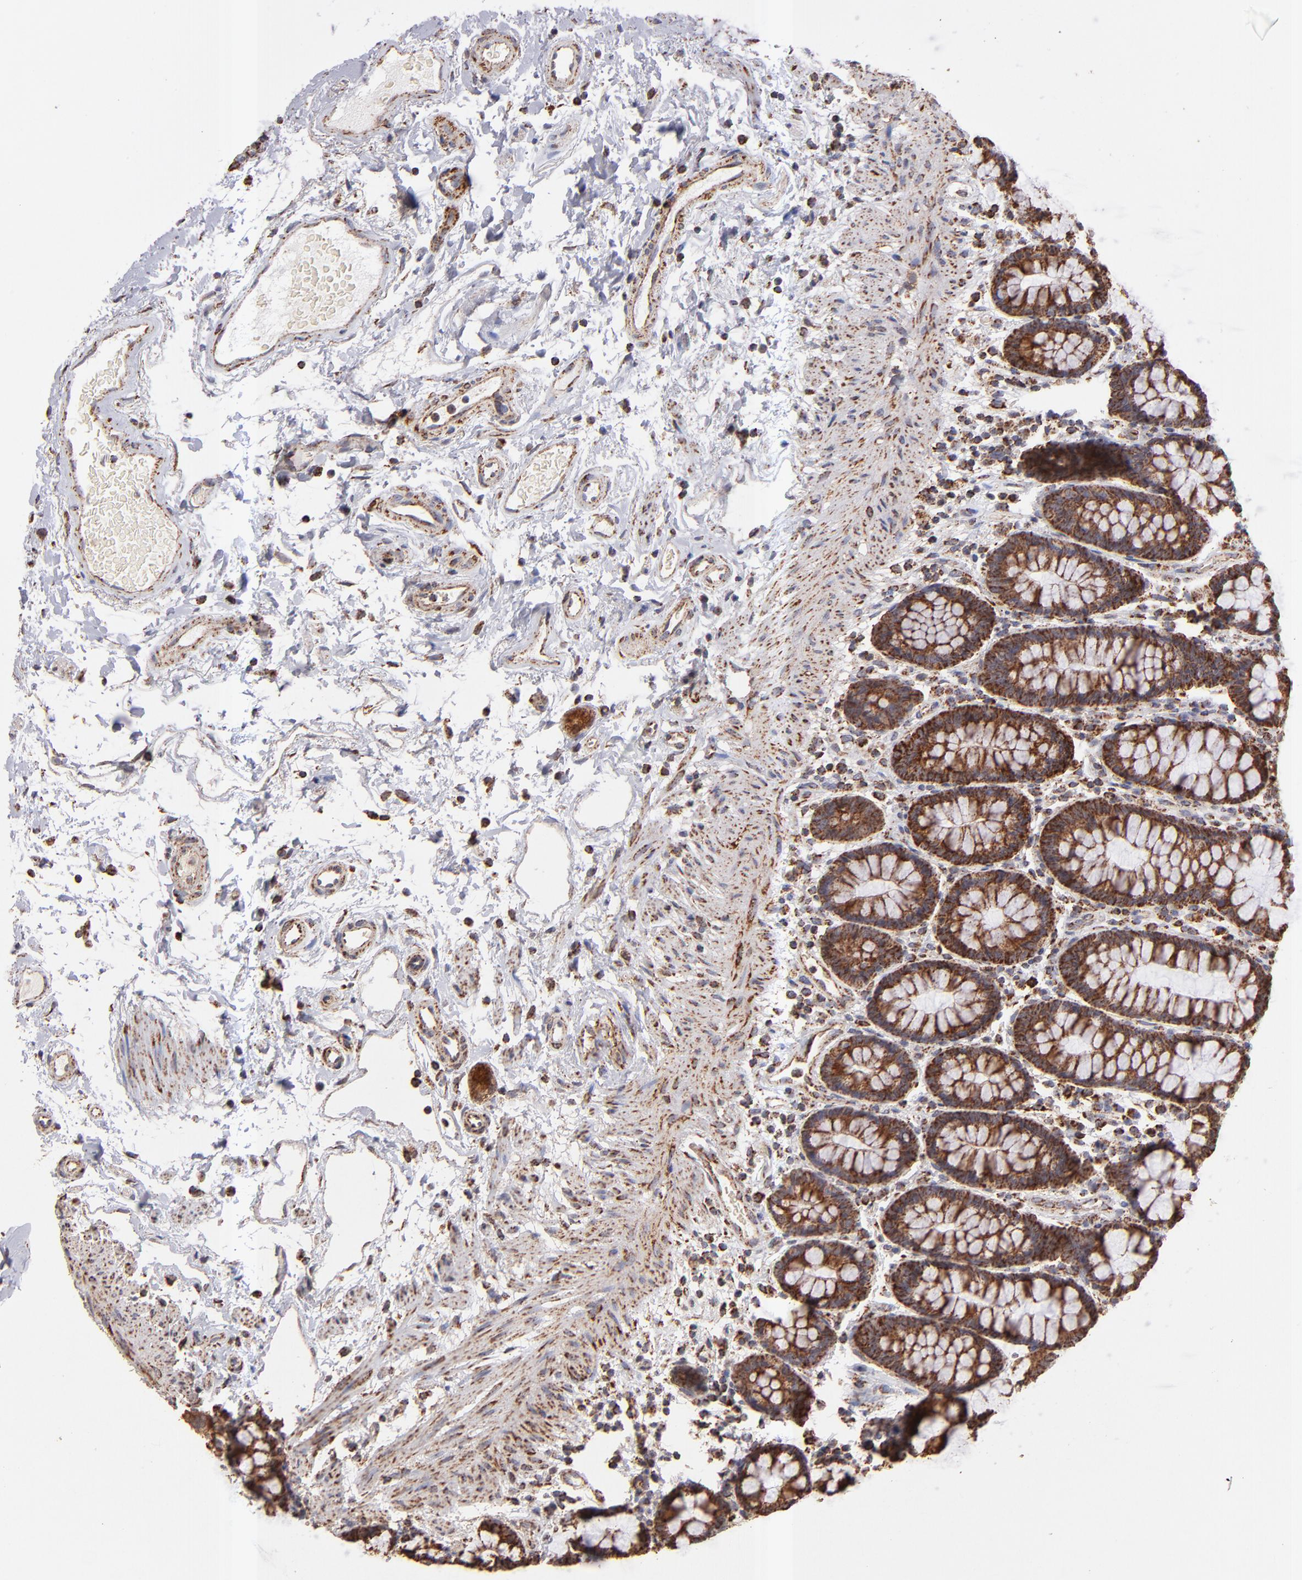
{"staining": {"intensity": "strong", "quantity": ">75%", "location": "cytoplasmic/membranous"}, "tissue": "rectum", "cell_type": "Glandular cells", "image_type": "normal", "snomed": [{"axis": "morphology", "description": "Normal tissue, NOS"}, {"axis": "topography", "description": "Rectum"}], "caption": "IHC of unremarkable human rectum displays high levels of strong cytoplasmic/membranous staining in about >75% of glandular cells.", "gene": "DLST", "patient": {"sex": "male", "age": 92}}